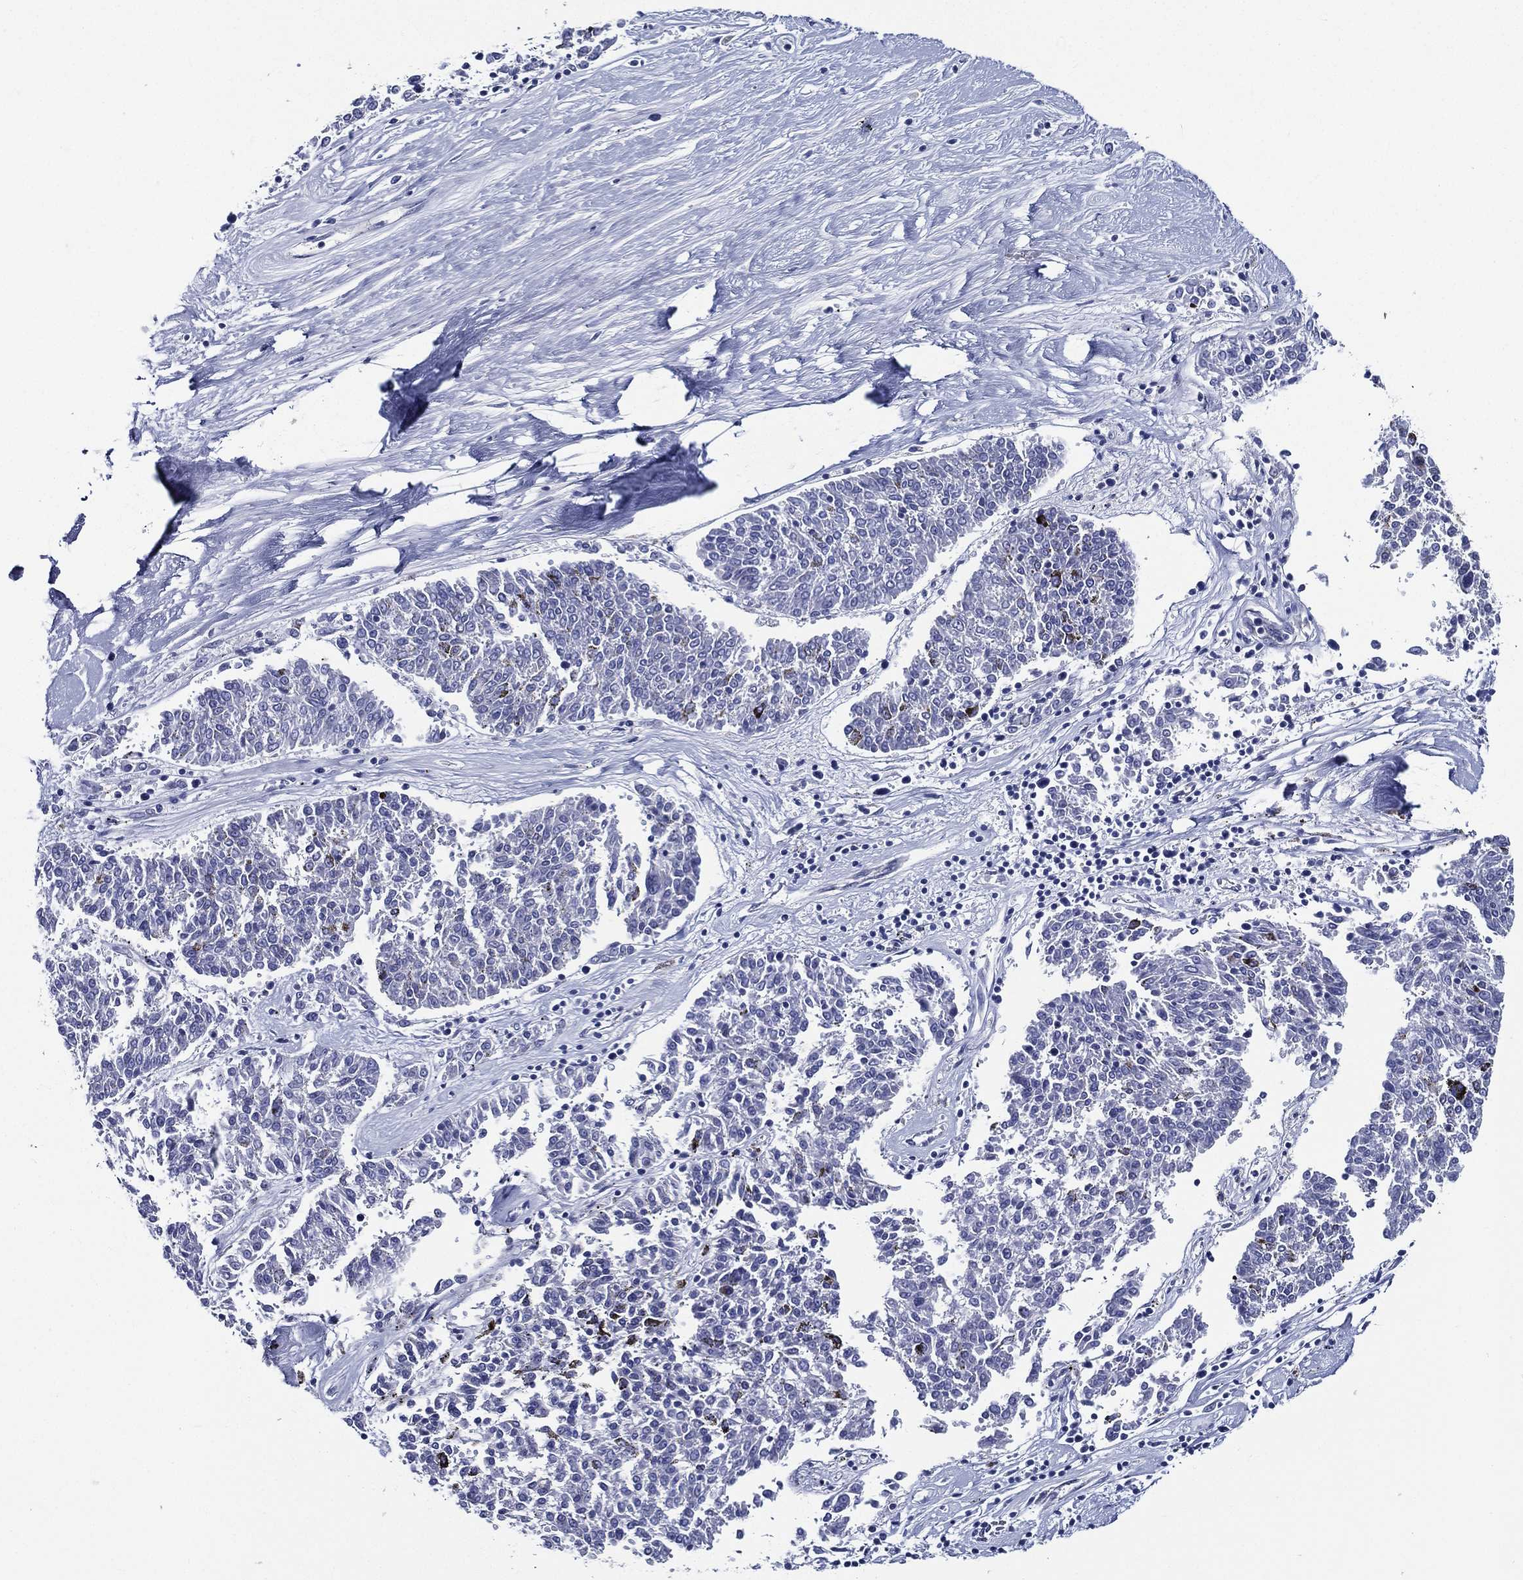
{"staining": {"intensity": "negative", "quantity": "none", "location": "none"}, "tissue": "melanoma", "cell_type": "Tumor cells", "image_type": "cancer", "snomed": [{"axis": "morphology", "description": "Malignant melanoma, NOS"}, {"axis": "topography", "description": "Skin"}], "caption": "Tumor cells show no significant protein positivity in malignant melanoma.", "gene": "NEDD9", "patient": {"sex": "female", "age": 72}}